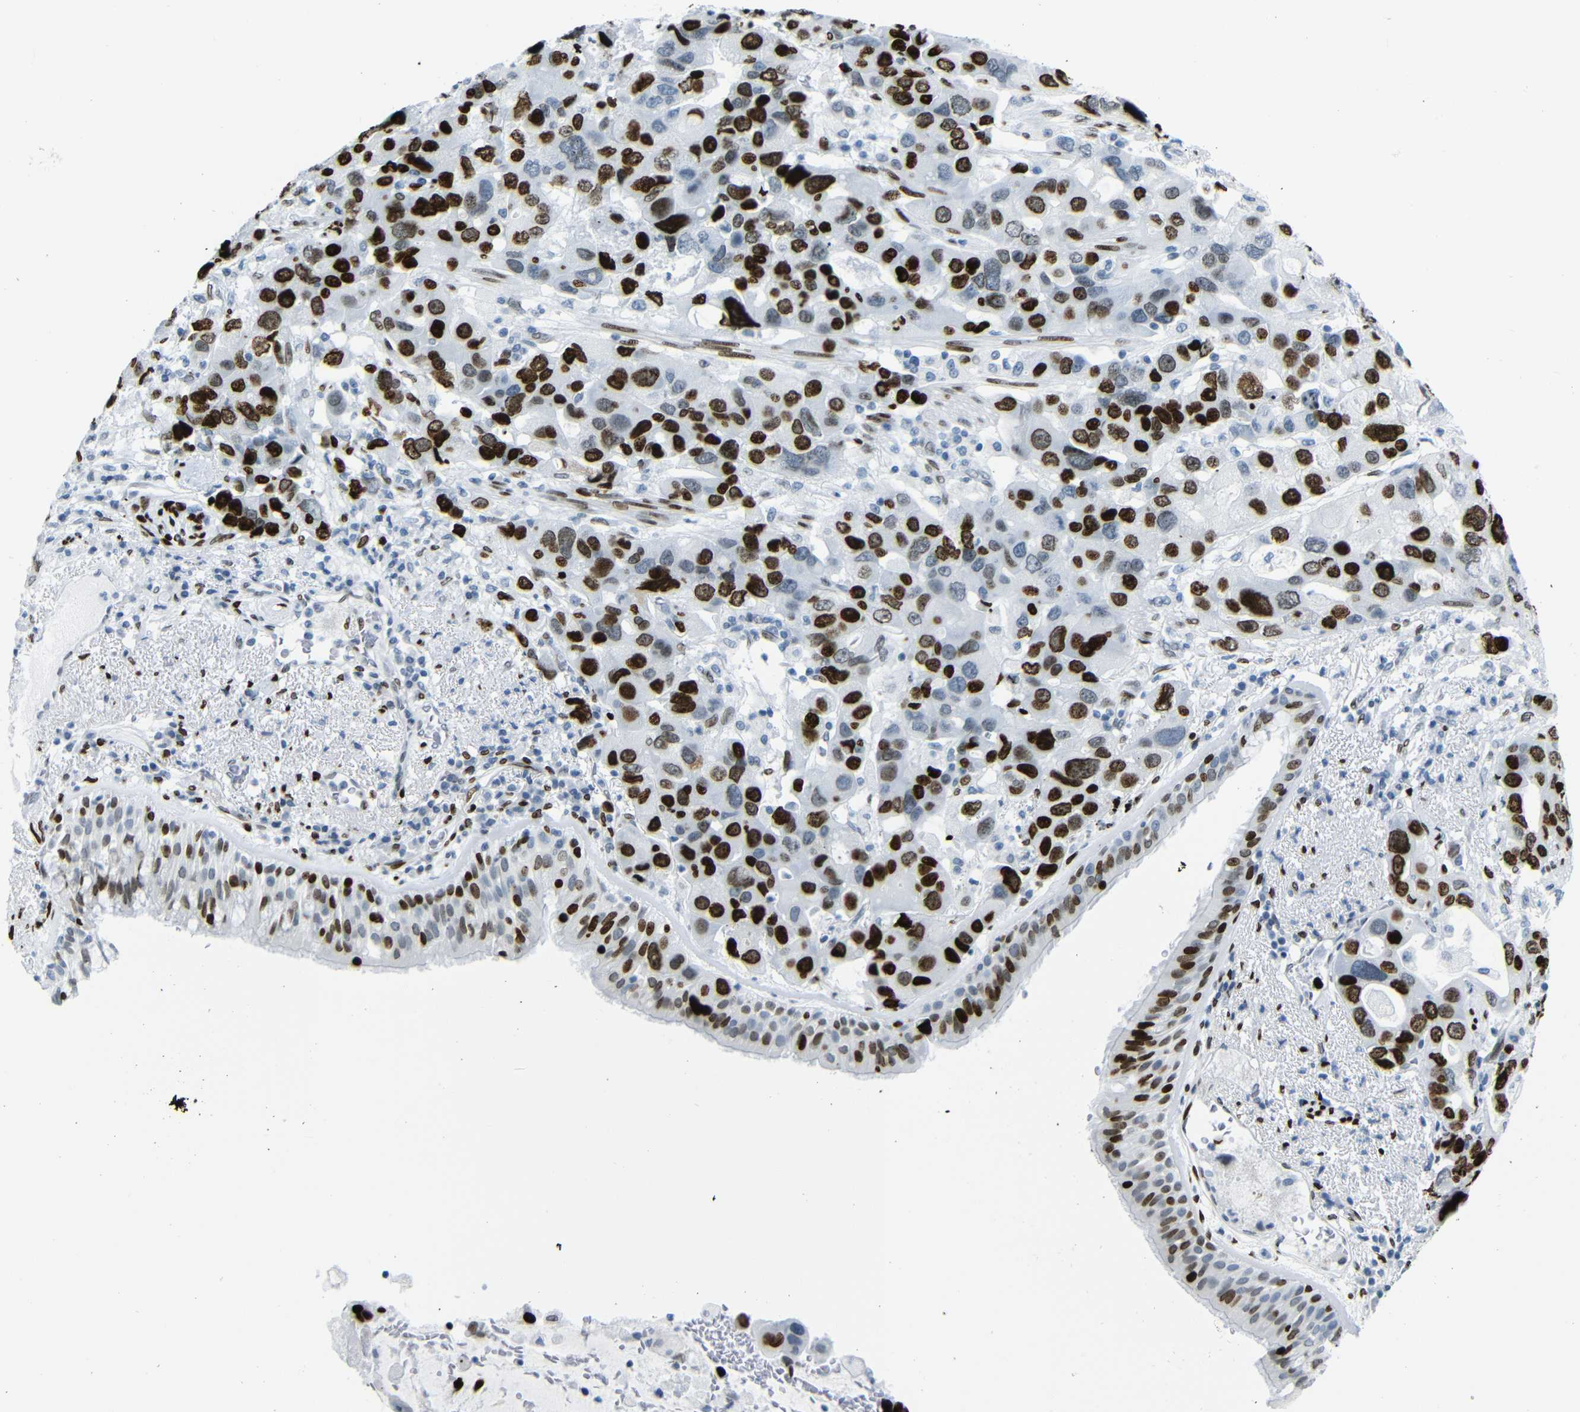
{"staining": {"intensity": "strong", "quantity": "25%-75%", "location": "nuclear"}, "tissue": "bronchus", "cell_type": "Respiratory epithelial cells", "image_type": "normal", "snomed": [{"axis": "morphology", "description": "Normal tissue, NOS"}, {"axis": "morphology", "description": "Adenocarcinoma, NOS"}, {"axis": "morphology", "description": "Adenocarcinoma, metastatic, NOS"}, {"axis": "topography", "description": "Lymph node"}, {"axis": "topography", "description": "Bronchus"}, {"axis": "topography", "description": "Lung"}], "caption": "Bronchus stained for a protein (brown) reveals strong nuclear positive positivity in approximately 25%-75% of respiratory epithelial cells.", "gene": "NPIPB15", "patient": {"sex": "female", "age": 54}}